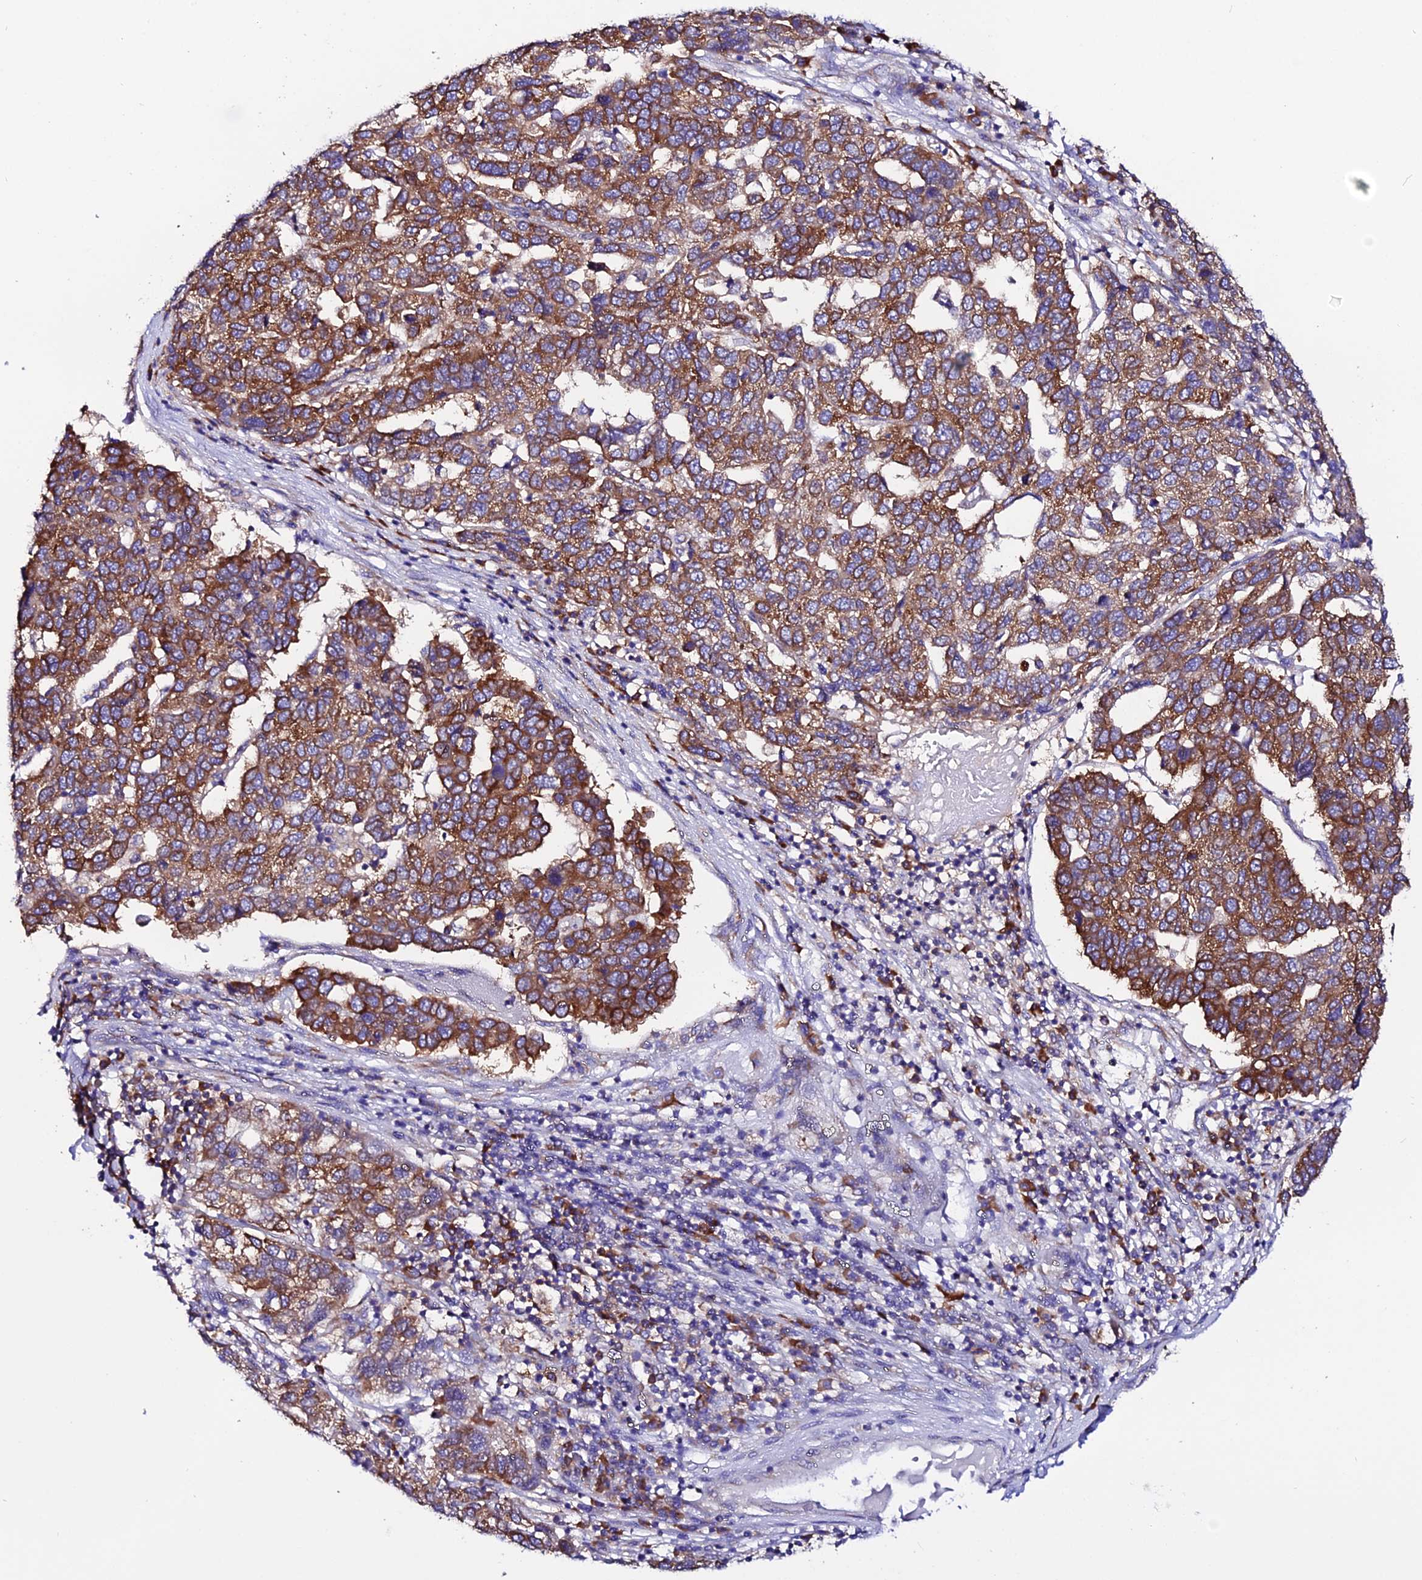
{"staining": {"intensity": "strong", "quantity": ">75%", "location": "cytoplasmic/membranous"}, "tissue": "pancreatic cancer", "cell_type": "Tumor cells", "image_type": "cancer", "snomed": [{"axis": "morphology", "description": "Adenocarcinoma, NOS"}, {"axis": "topography", "description": "Pancreas"}], "caption": "The histopathology image shows a brown stain indicating the presence of a protein in the cytoplasmic/membranous of tumor cells in adenocarcinoma (pancreatic).", "gene": "EEF1G", "patient": {"sex": "female", "age": 61}}